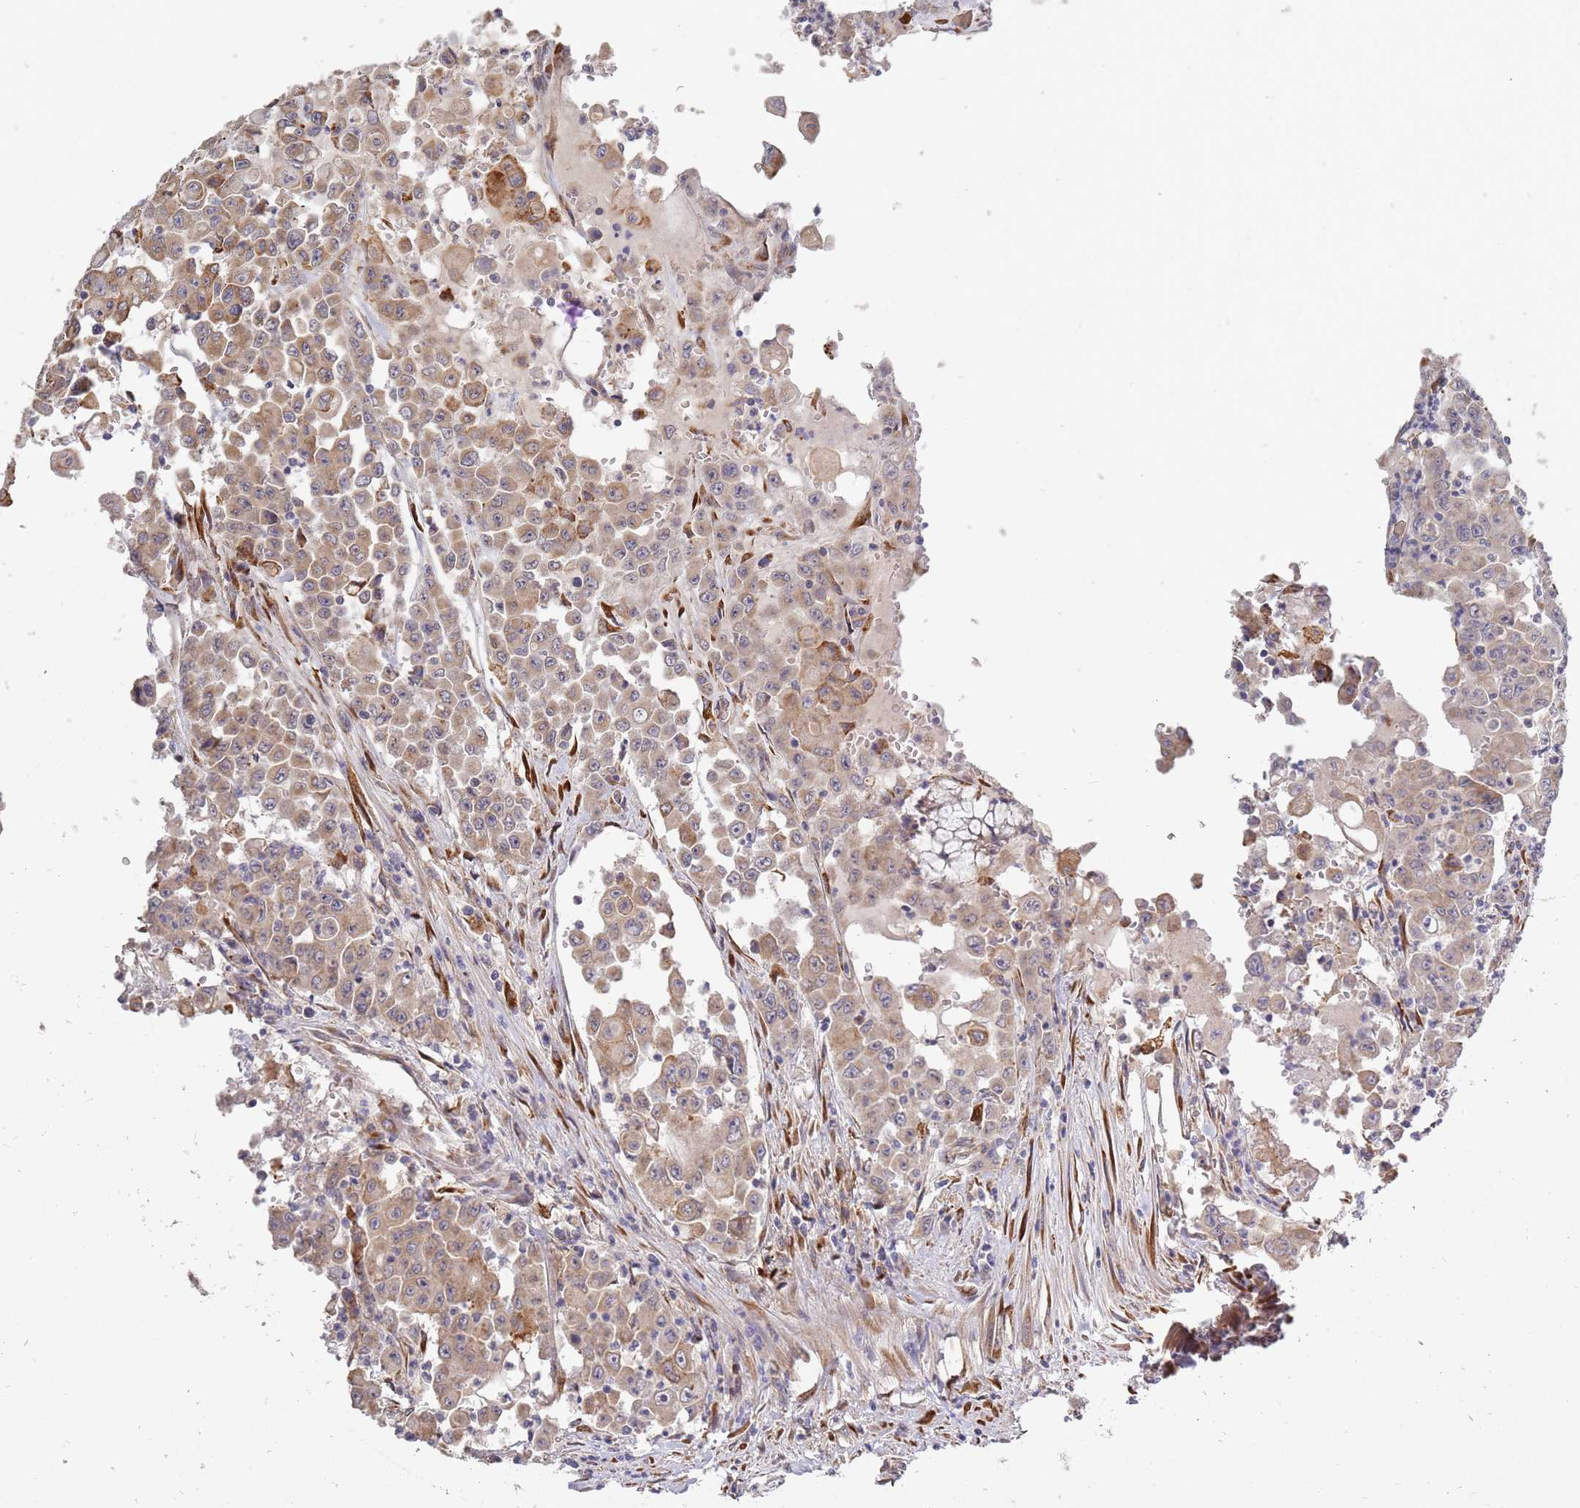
{"staining": {"intensity": "weak", "quantity": ">75%", "location": "cytoplasmic/membranous"}, "tissue": "colorectal cancer", "cell_type": "Tumor cells", "image_type": "cancer", "snomed": [{"axis": "morphology", "description": "Adenocarcinoma, NOS"}, {"axis": "topography", "description": "Colon"}], "caption": "Protein staining exhibits weak cytoplasmic/membranous positivity in about >75% of tumor cells in adenocarcinoma (colorectal).", "gene": "VRK2", "patient": {"sex": "male", "age": 51}}